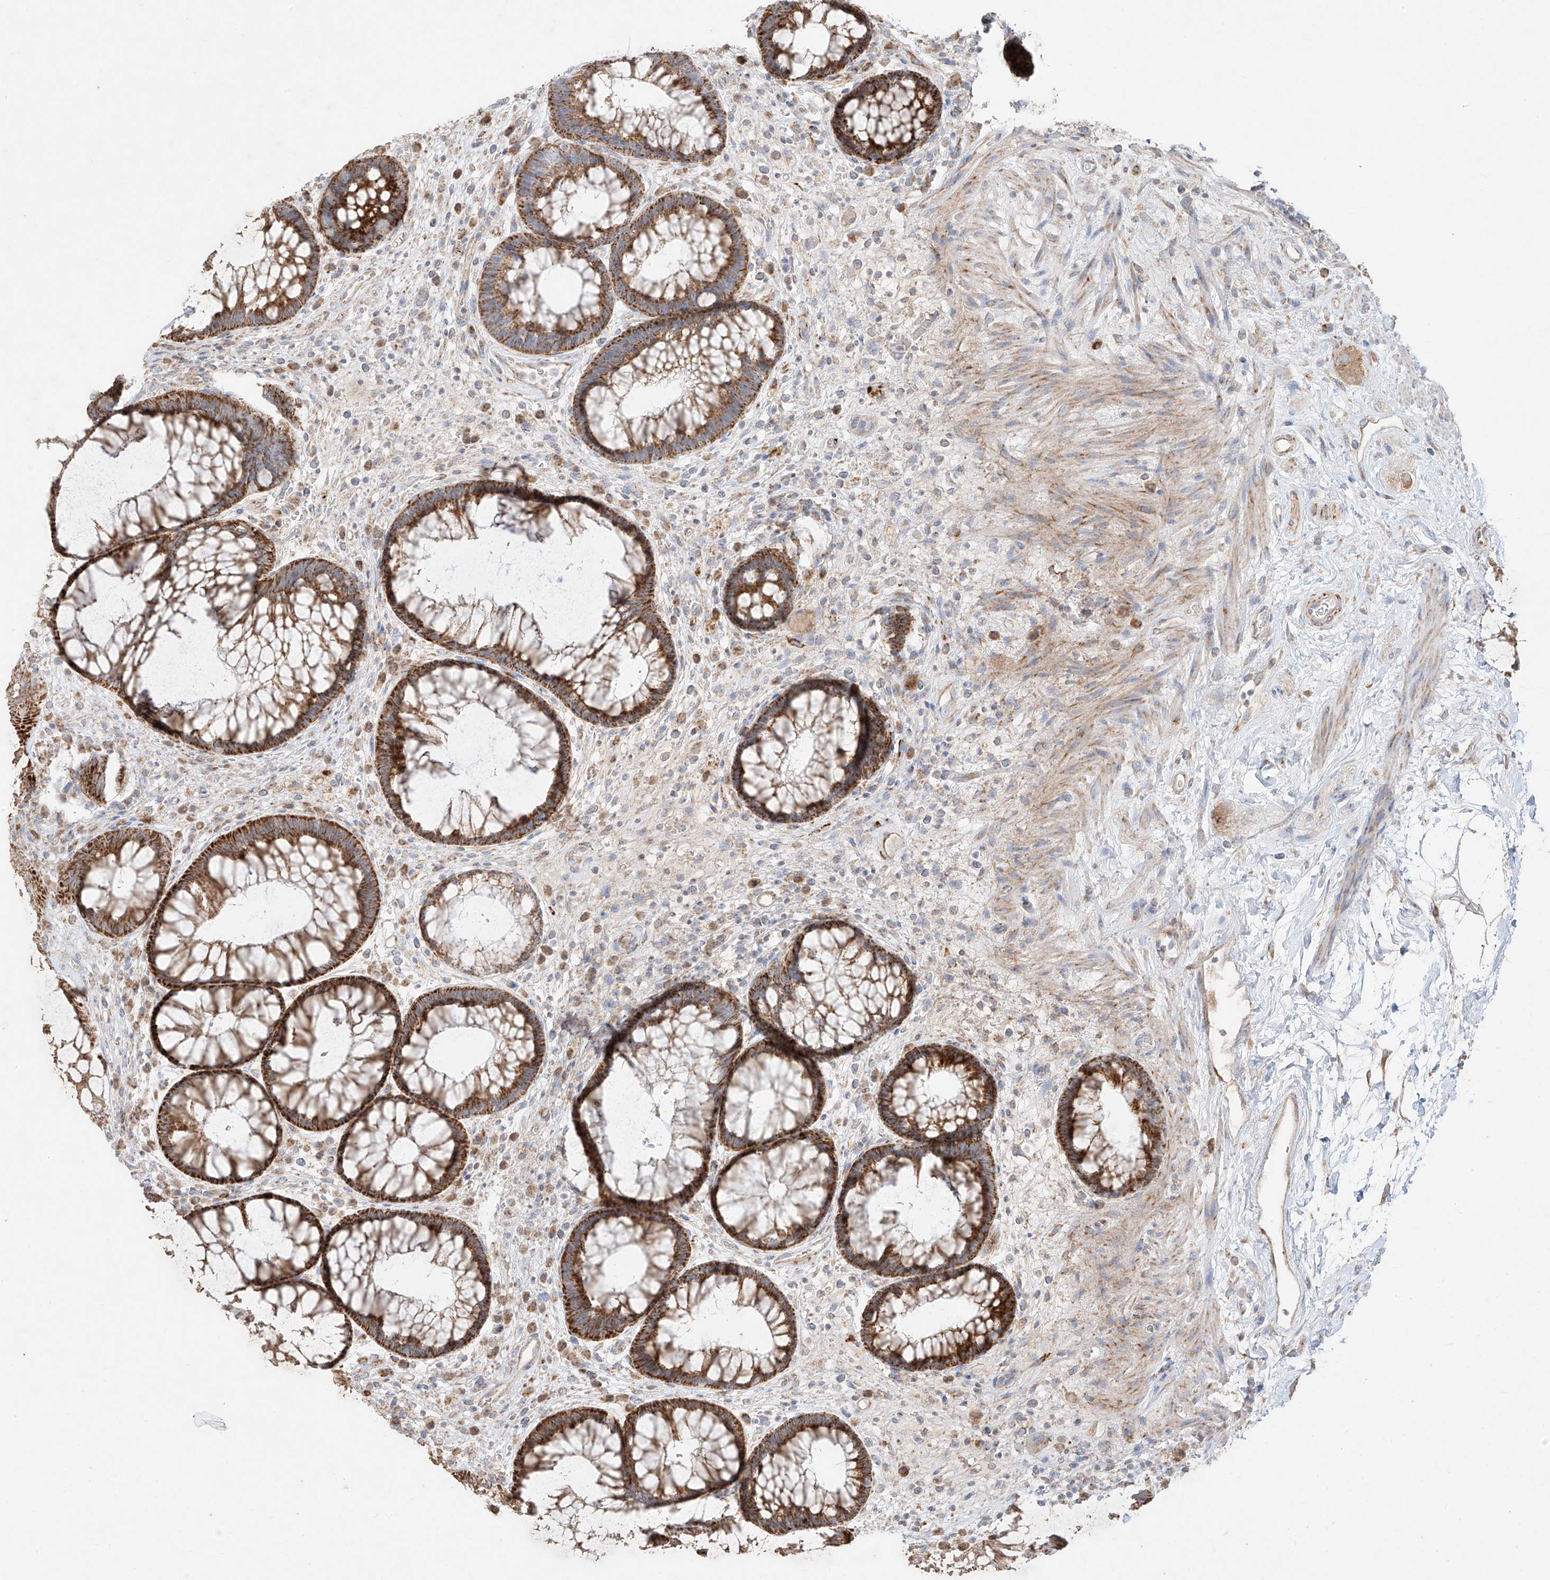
{"staining": {"intensity": "strong", "quantity": ">75%", "location": "cytoplasmic/membranous"}, "tissue": "rectum", "cell_type": "Glandular cells", "image_type": "normal", "snomed": [{"axis": "morphology", "description": "Normal tissue, NOS"}, {"axis": "topography", "description": "Rectum"}], "caption": "An image of human rectum stained for a protein shows strong cytoplasmic/membranous brown staining in glandular cells.", "gene": "COLGALT2", "patient": {"sex": "male", "age": 51}}